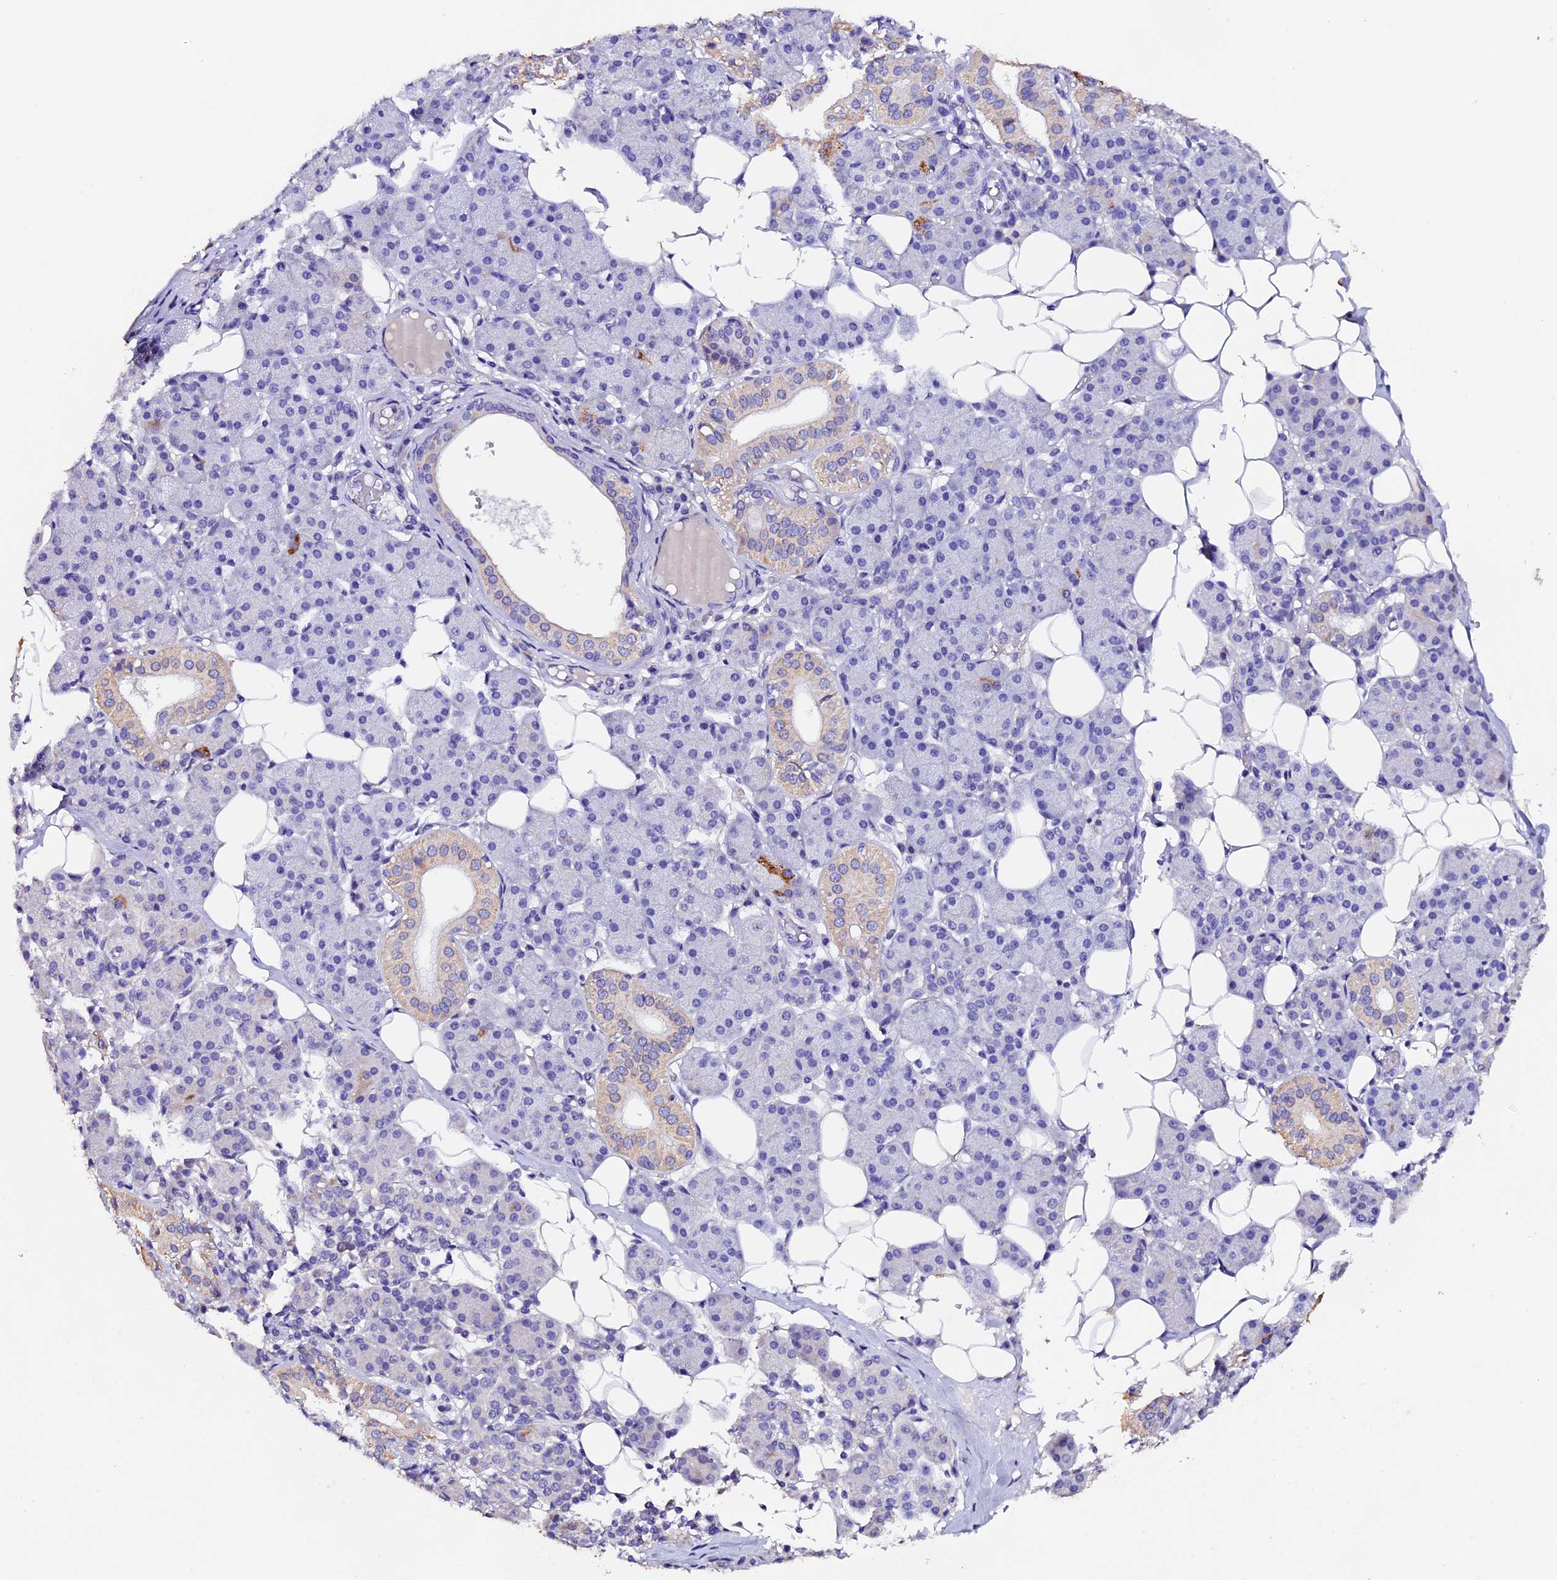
{"staining": {"intensity": "strong", "quantity": "<25%", "location": "cytoplasmic/membranous"}, "tissue": "salivary gland", "cell_type": "Glandular cells", "image_type": "normal", "snomed": [{"axis": "morphology", "description": "Normal tissue, NOS"}, {"axis": "topography", "description": "Salivary gland"}], "caption": "This photomicrograph exhibits immunohistochemistry (IHC) staining of unremarkable salivary gland, with medium strong cytoplasmic/membranous staining in about <25% of glandular cells.", "gene": "FBXW9", "patient": {"sex": "female", "age": 33}}